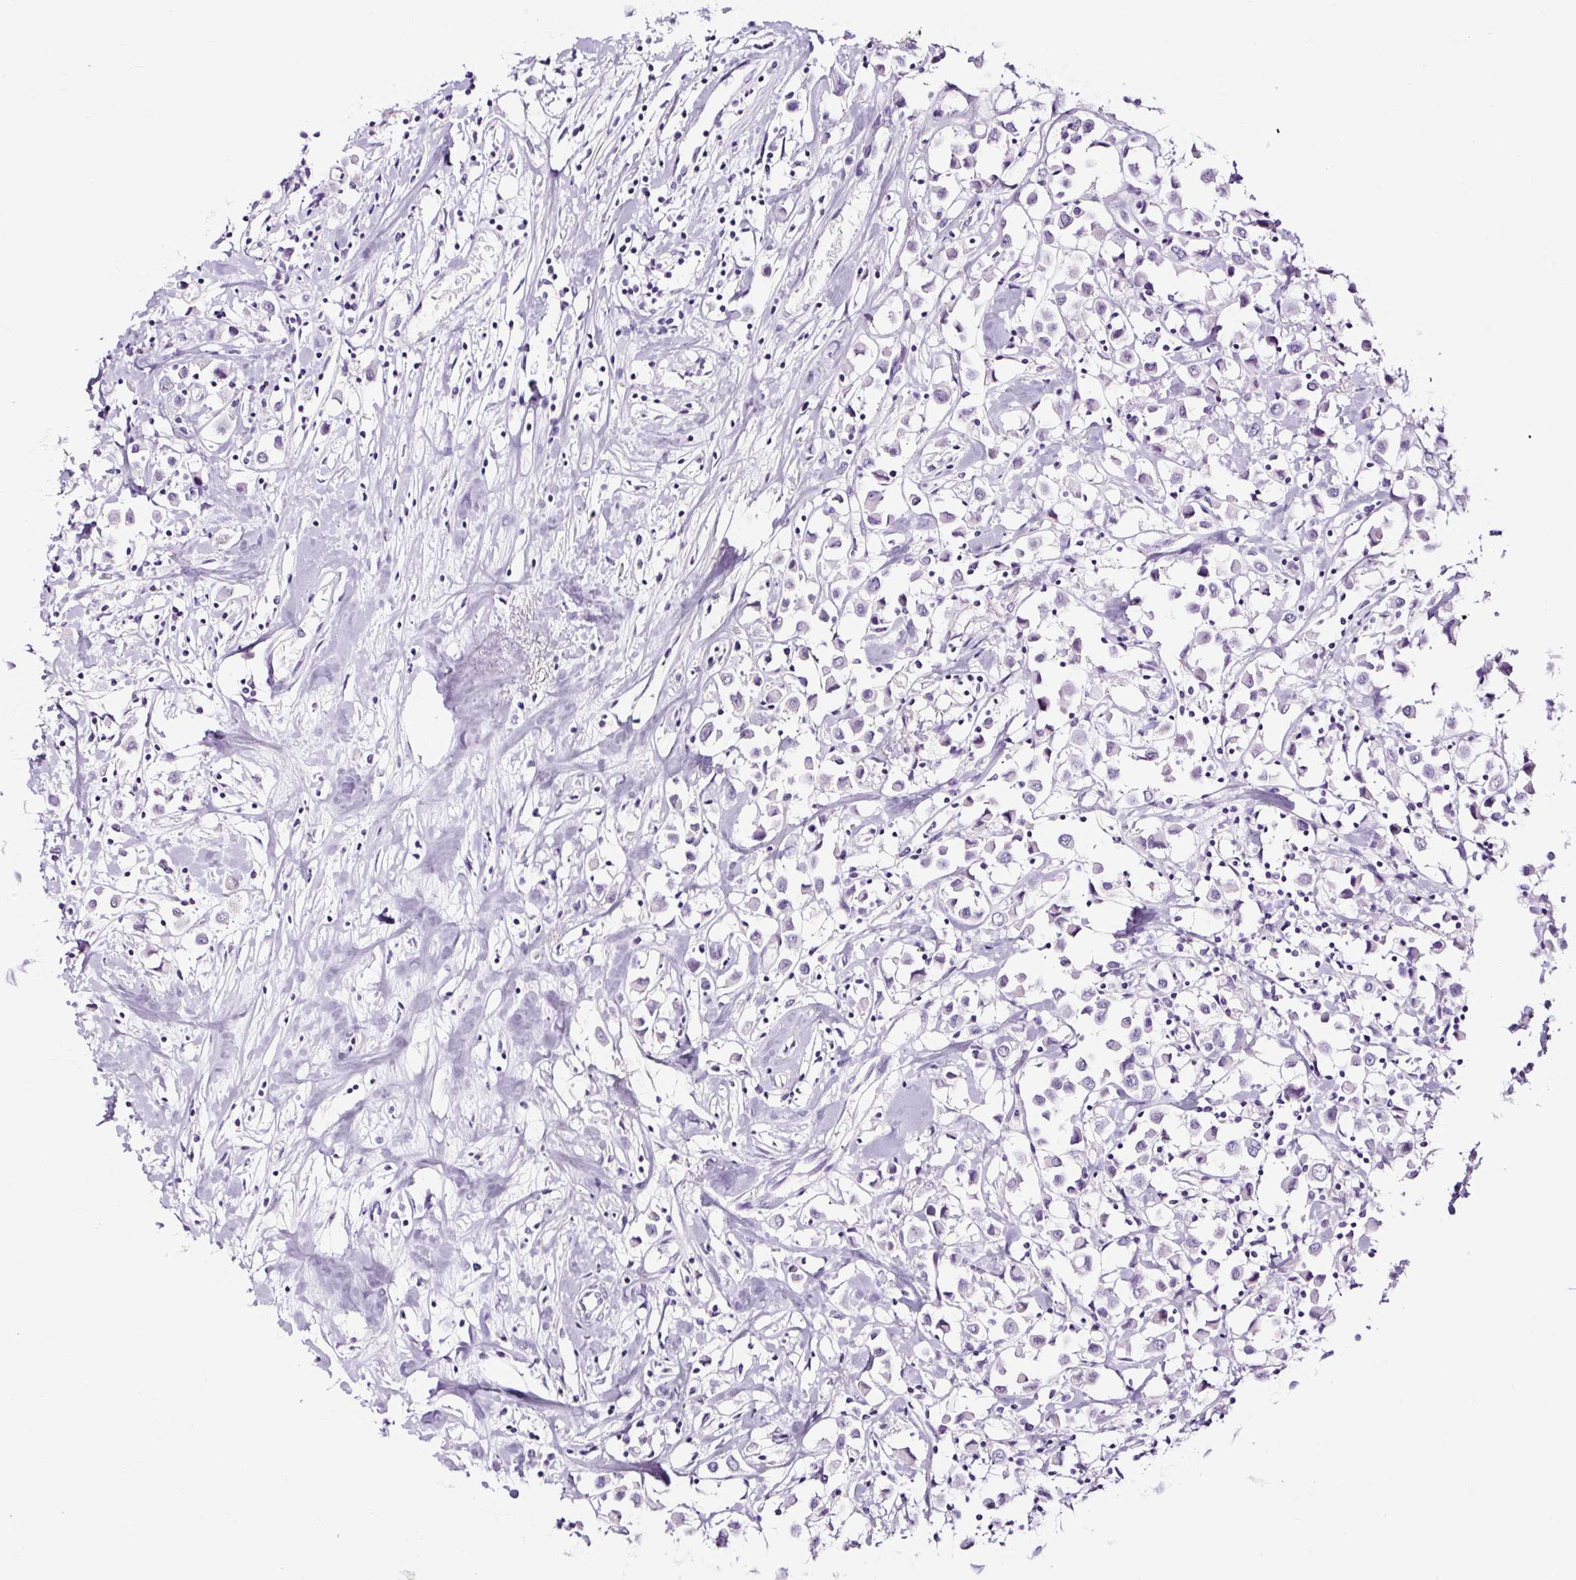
{"staining": {"intensity": "negative", "quantity": "none", "location": "none"}, "tissue": "breast cancer", "cell_type": "Tumor cells", "image_type": "cancer", "snomed": [{"axis": "morphology", "description": "Duct carcinoma"}, {"axis": "topography", "description": "Breast"}], "caption": "There is no significant positivity in tumor cells of breast infiltrating ductal carcinoma.", "gene": "NPHS2", "patient": {"sex": "female", "age": 61}}